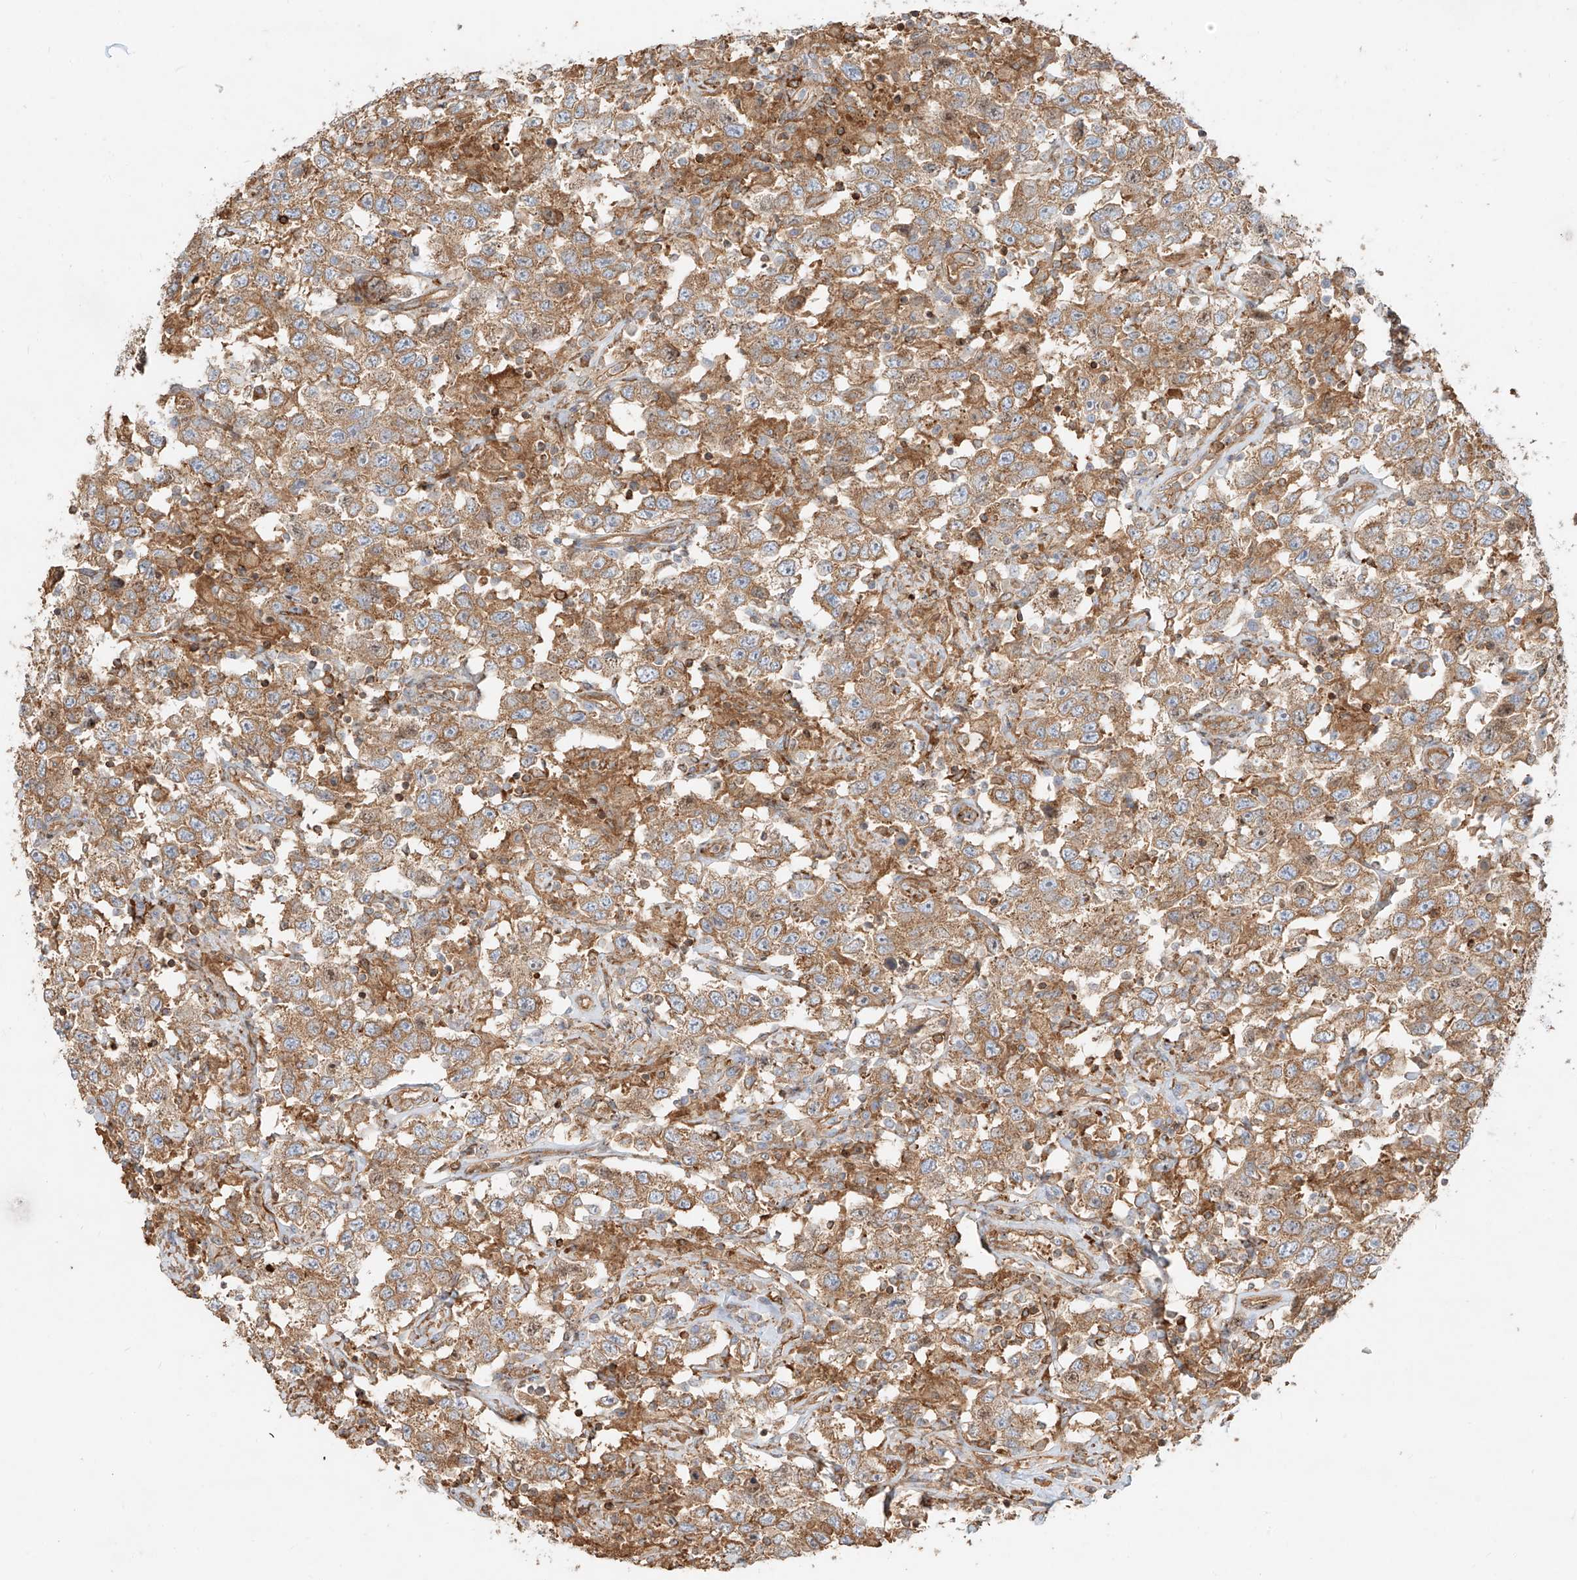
{"staining": {"intensity": "moderate", "quantity": ">75%", "location": "cytoplasmic/membranous"}, "tissue": "testis cancer", "cell_type": "Tumor cells", "image_type": "cancer", "snomed": [{"axis": "morphology", "description": "Seminoma, NOS"}, {"axis": "topography", "description": "Testis"}], "caption": "The immunohistochemical stain labels moderate cytoplasmic/membranous positivity in tumor cells of testis seminoma tissue.", "gene": "SNX9", "patient": {"sex": "male", "age": 41}}